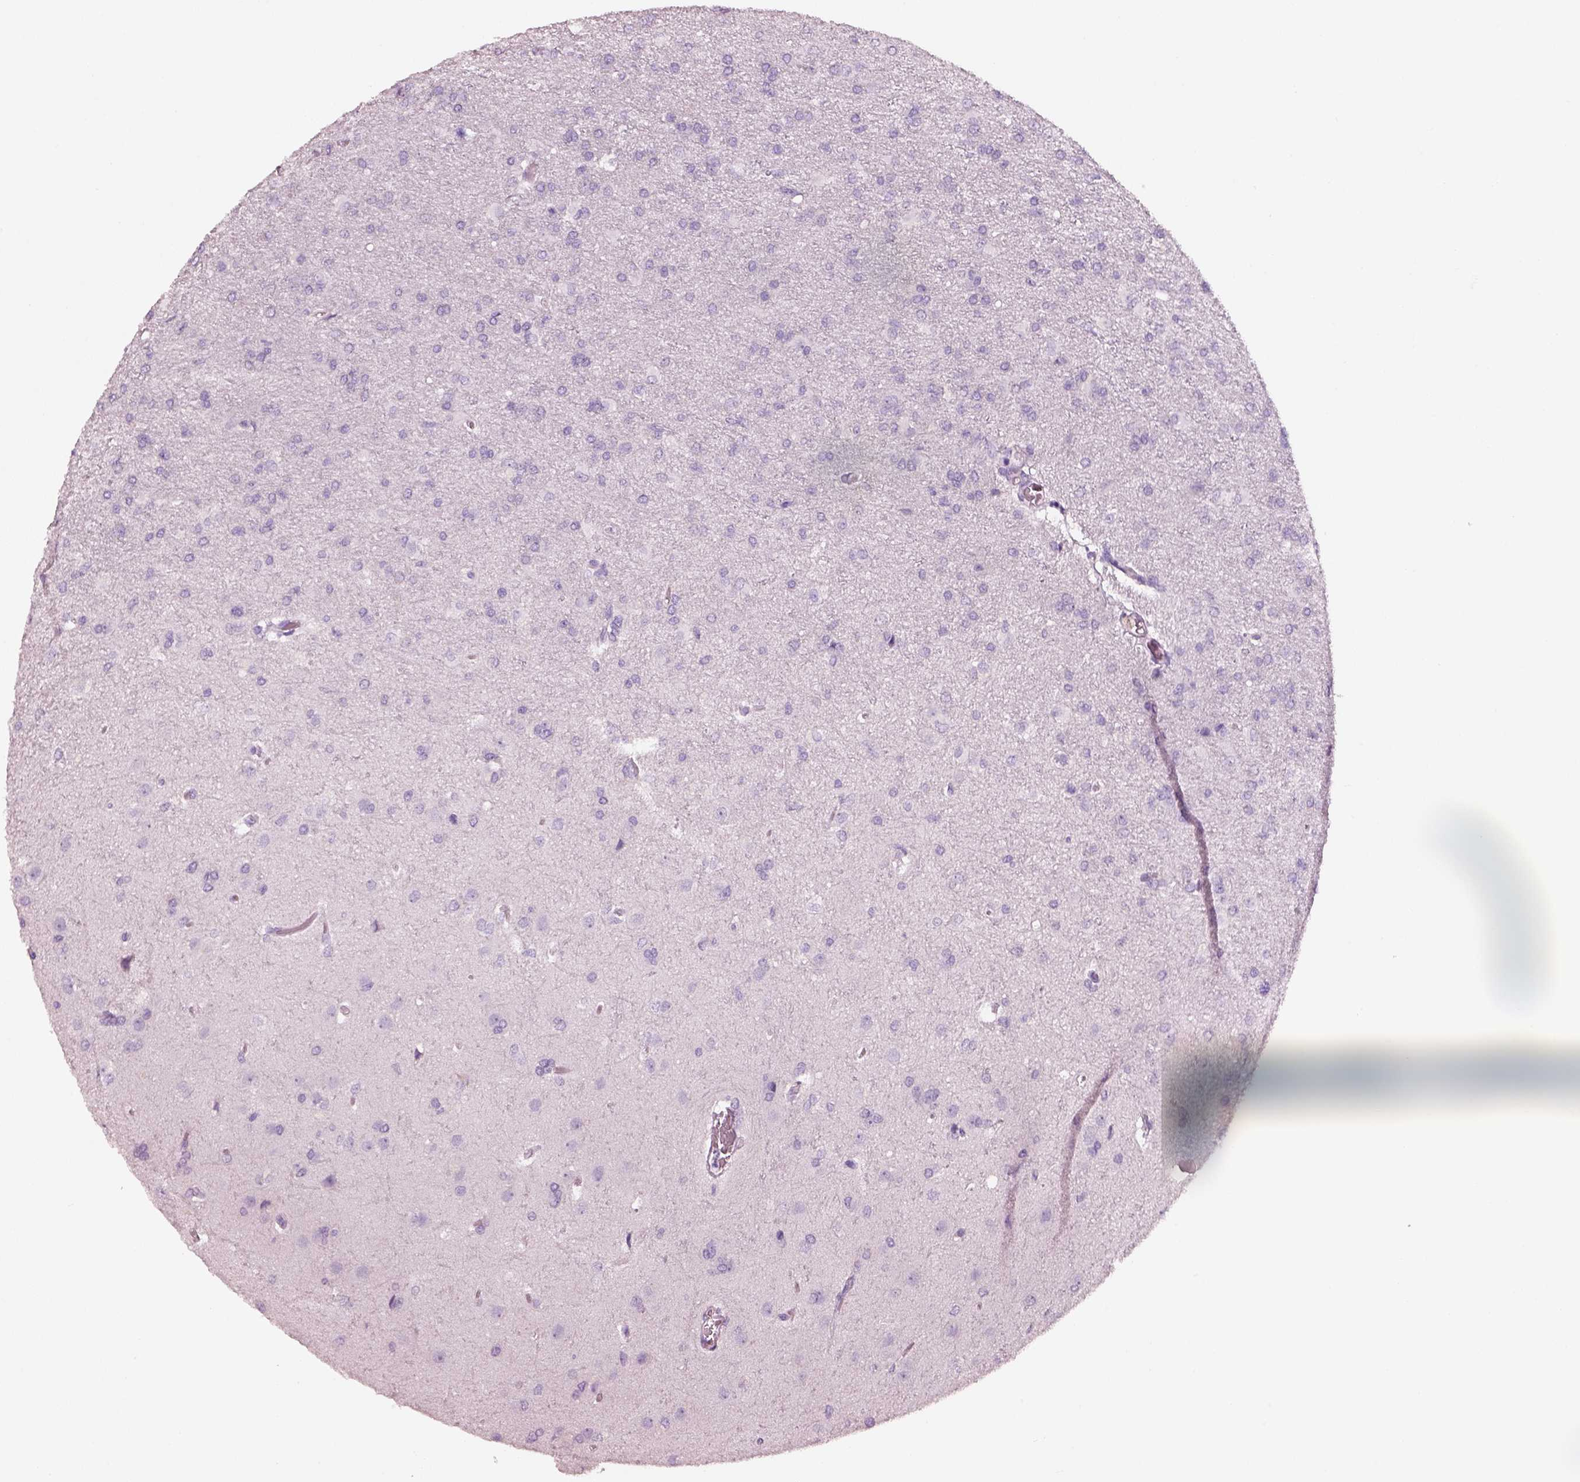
{"staining": {"intensity": "negative", "quantity": "none", "location": "none"}, "tissue": "glioma", "cell_type": "Tumor cells", "image_type": "cancer", "snomed": [{"axis": "morphology", "description": "Glioma, malignant, High grade"}, {"axis": "topography", "description": "Brain"}], "caption": "Tumor cells show no significant protein positivity in malignant glioma (high-grade).", "gene": "PNOC", "patient": {"sex": "male", "age": 68}}